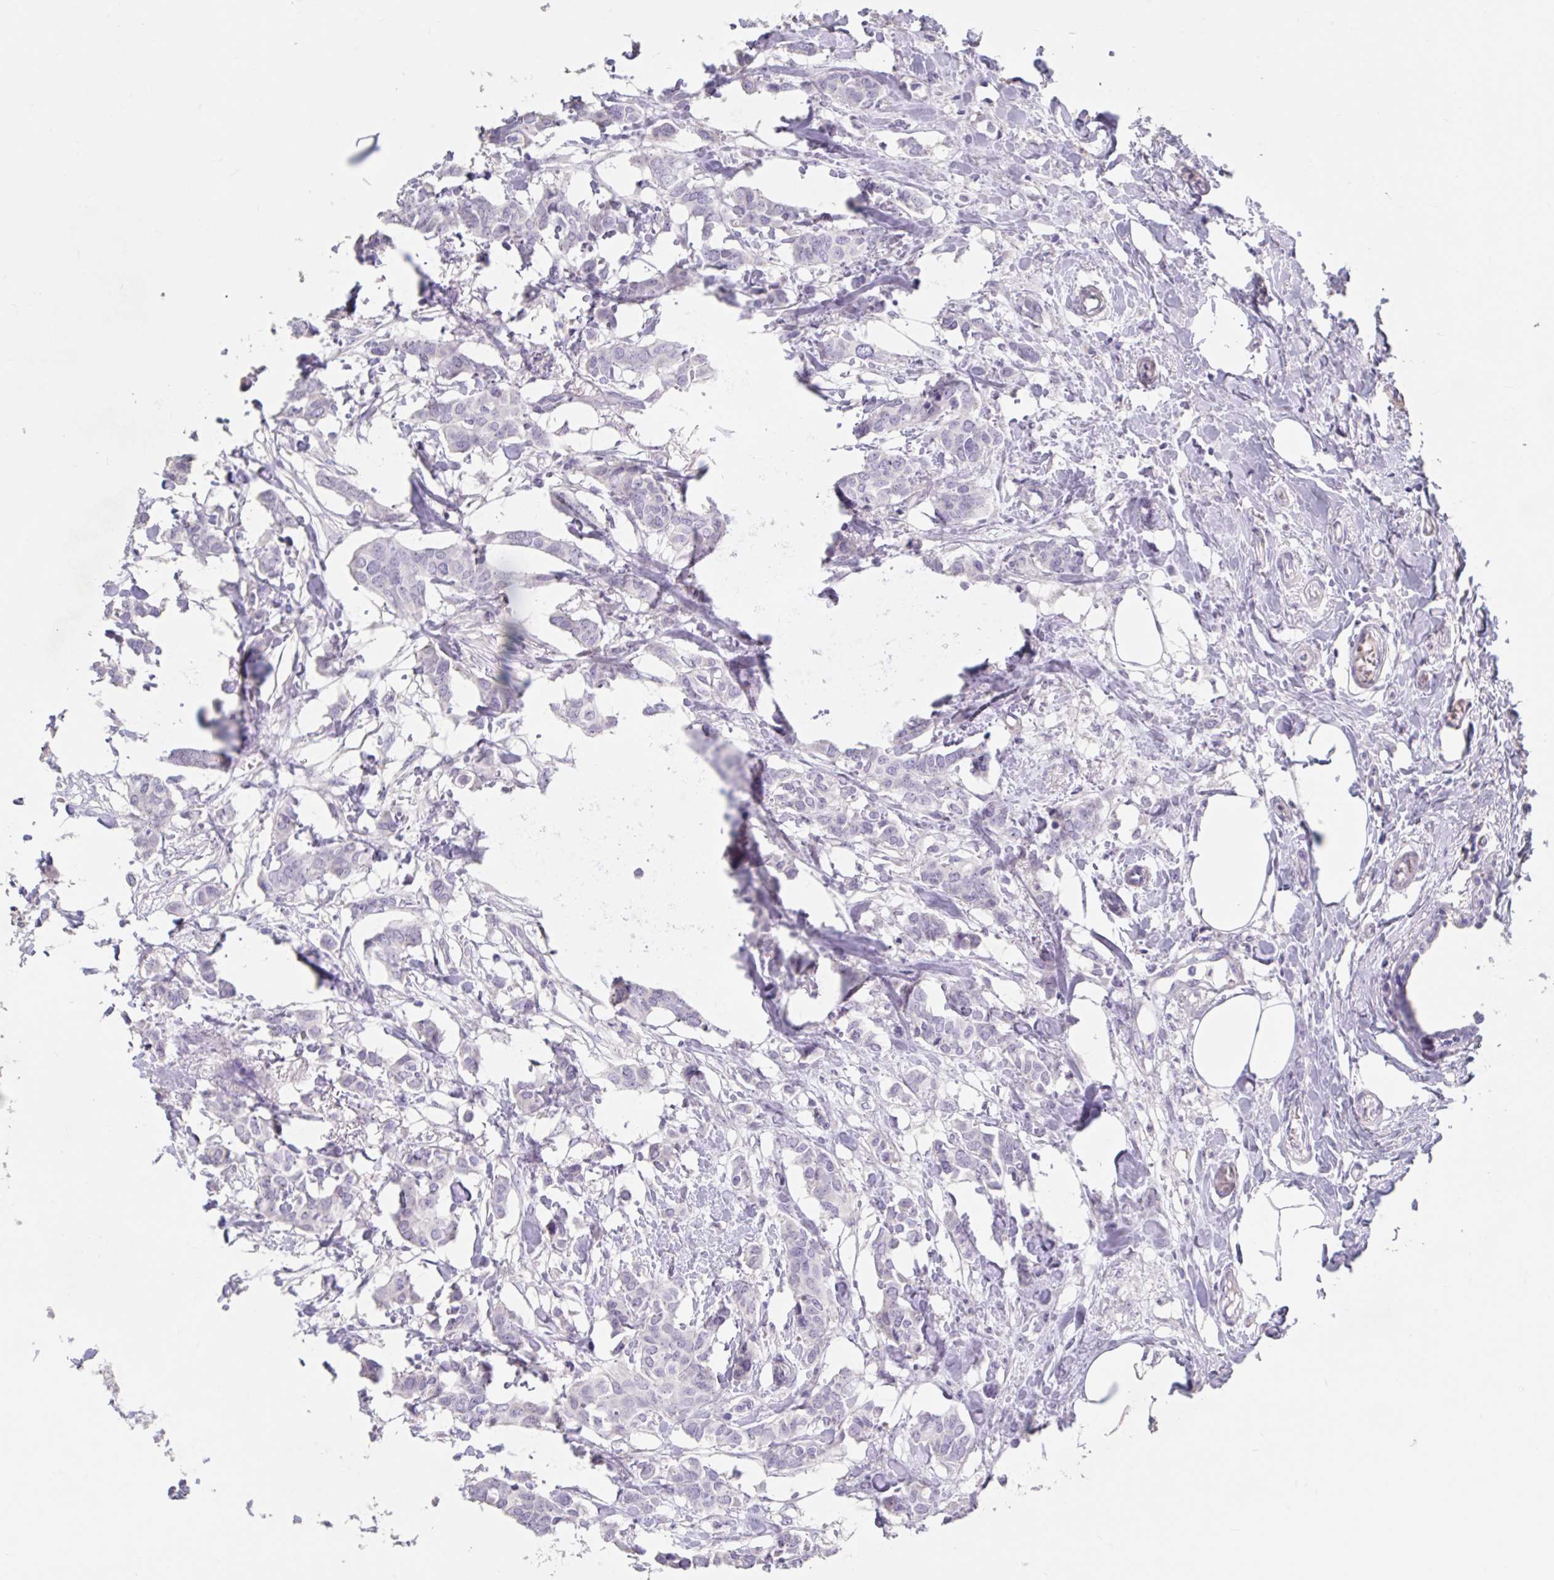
{"staining": {"intensity": "negative", "quantity": "none", "location": "none"}, "tissue": "breast cancer", "cell_type": "Tumor cells", "image_type": "cancer", "snomed": [{"axis": "morphology", "description": "Duct carcinoma"}, {"axis": "topography", "description": "Breast"}], "caption": "This is an immunohistochemistry photomicrograph of human breast invasive ductal carcinoma. There is no expression in tumor cells.", "gene": "DPEP3", "patient": {"sex": "female", "age": 62}}